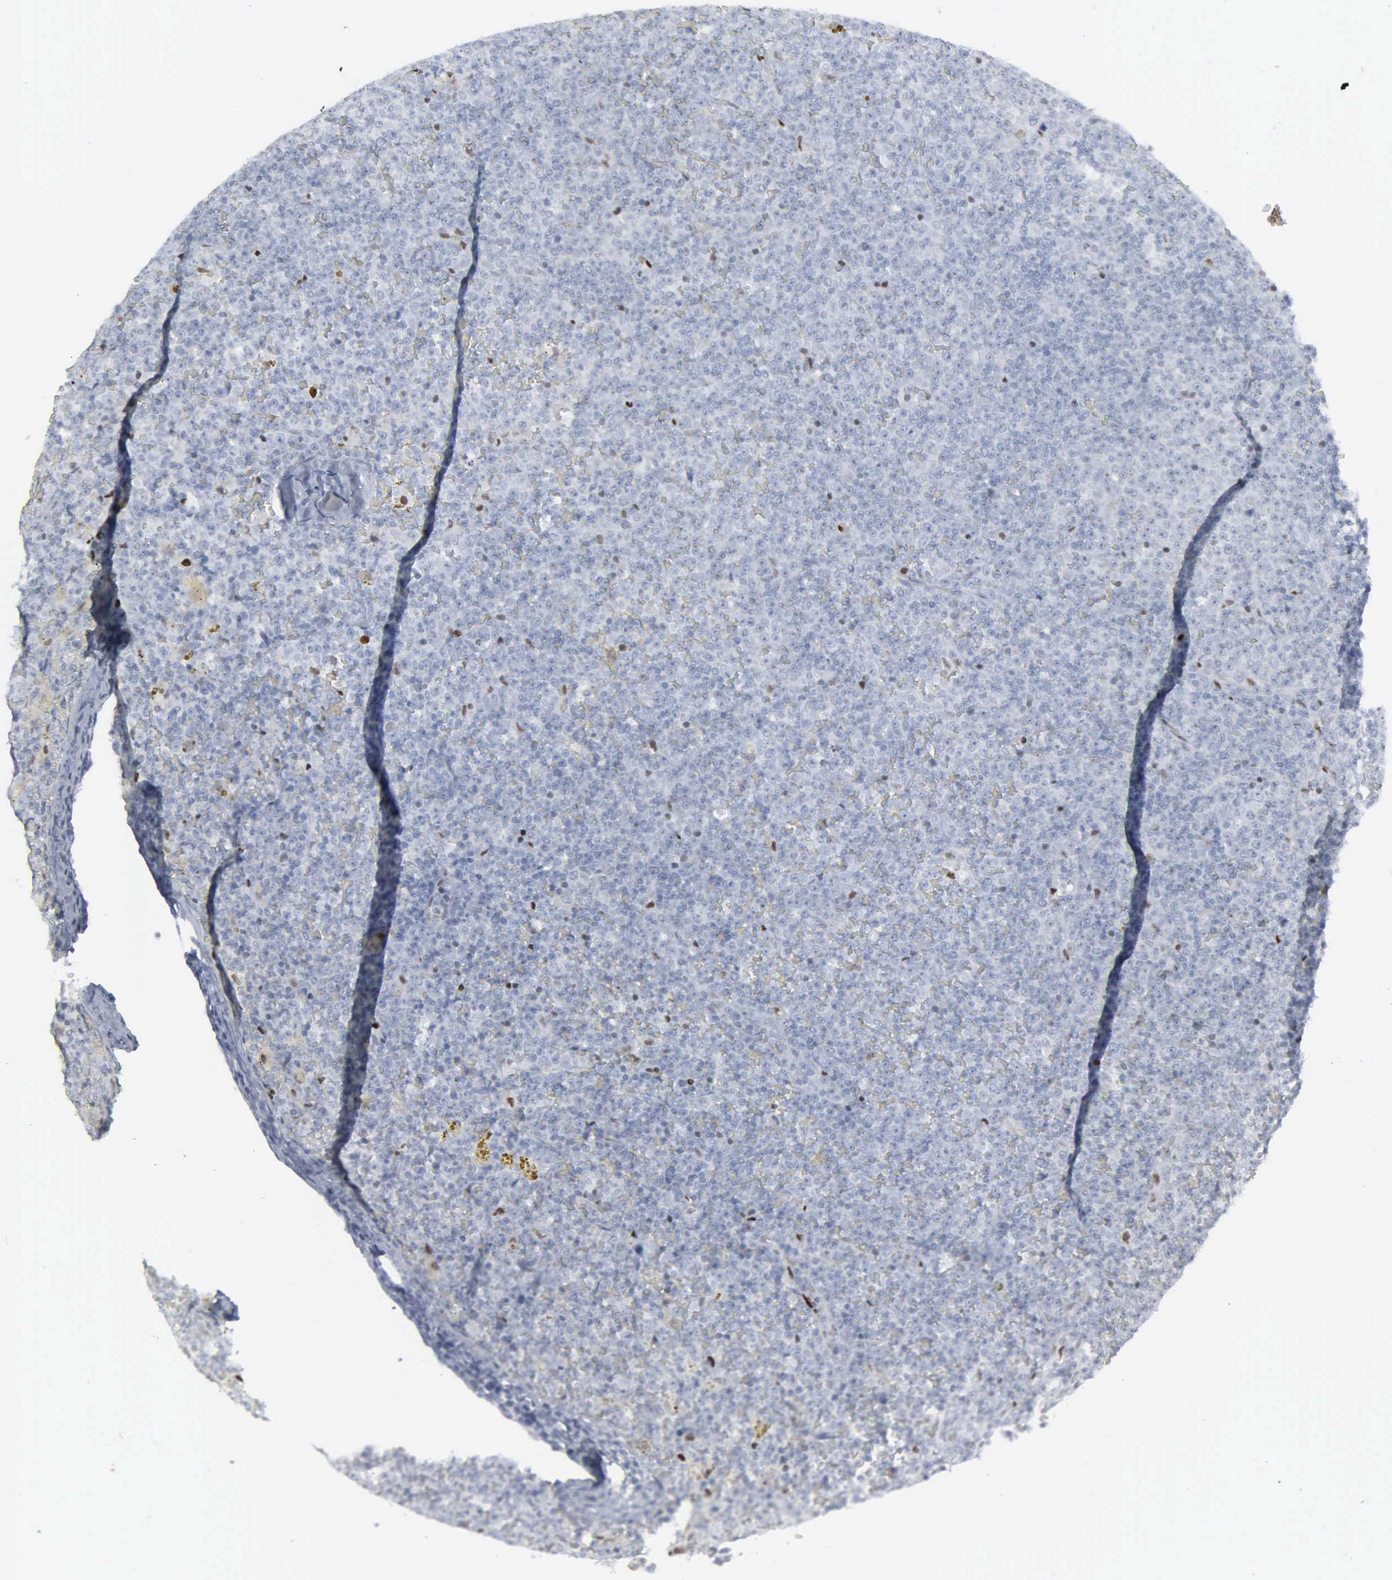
{"staining": {"intensity": "negative", "quantity": "none", "location": "none"}, "tissue": "lymphoma", "cell_type": "Tumor cells", "image_type": "cancer", "snomed": [{"axis": "morphology", "description": "Malignant lymphoma, non-Hodgkin's type, Low grade"}, {"axis": "topography", "description": "Lymph node"}], "caption": "Tumor cells are negative for brown protein staining in low-grade malignant lymphoma, non-Hodgkin's type. (DAB (3,3'-diaminobenzidine) immunohistochemistry visualized using brightfield microscopy, high magnification).", "gene": "CCND3", "patient": {"sex": "male", "age": 50}}